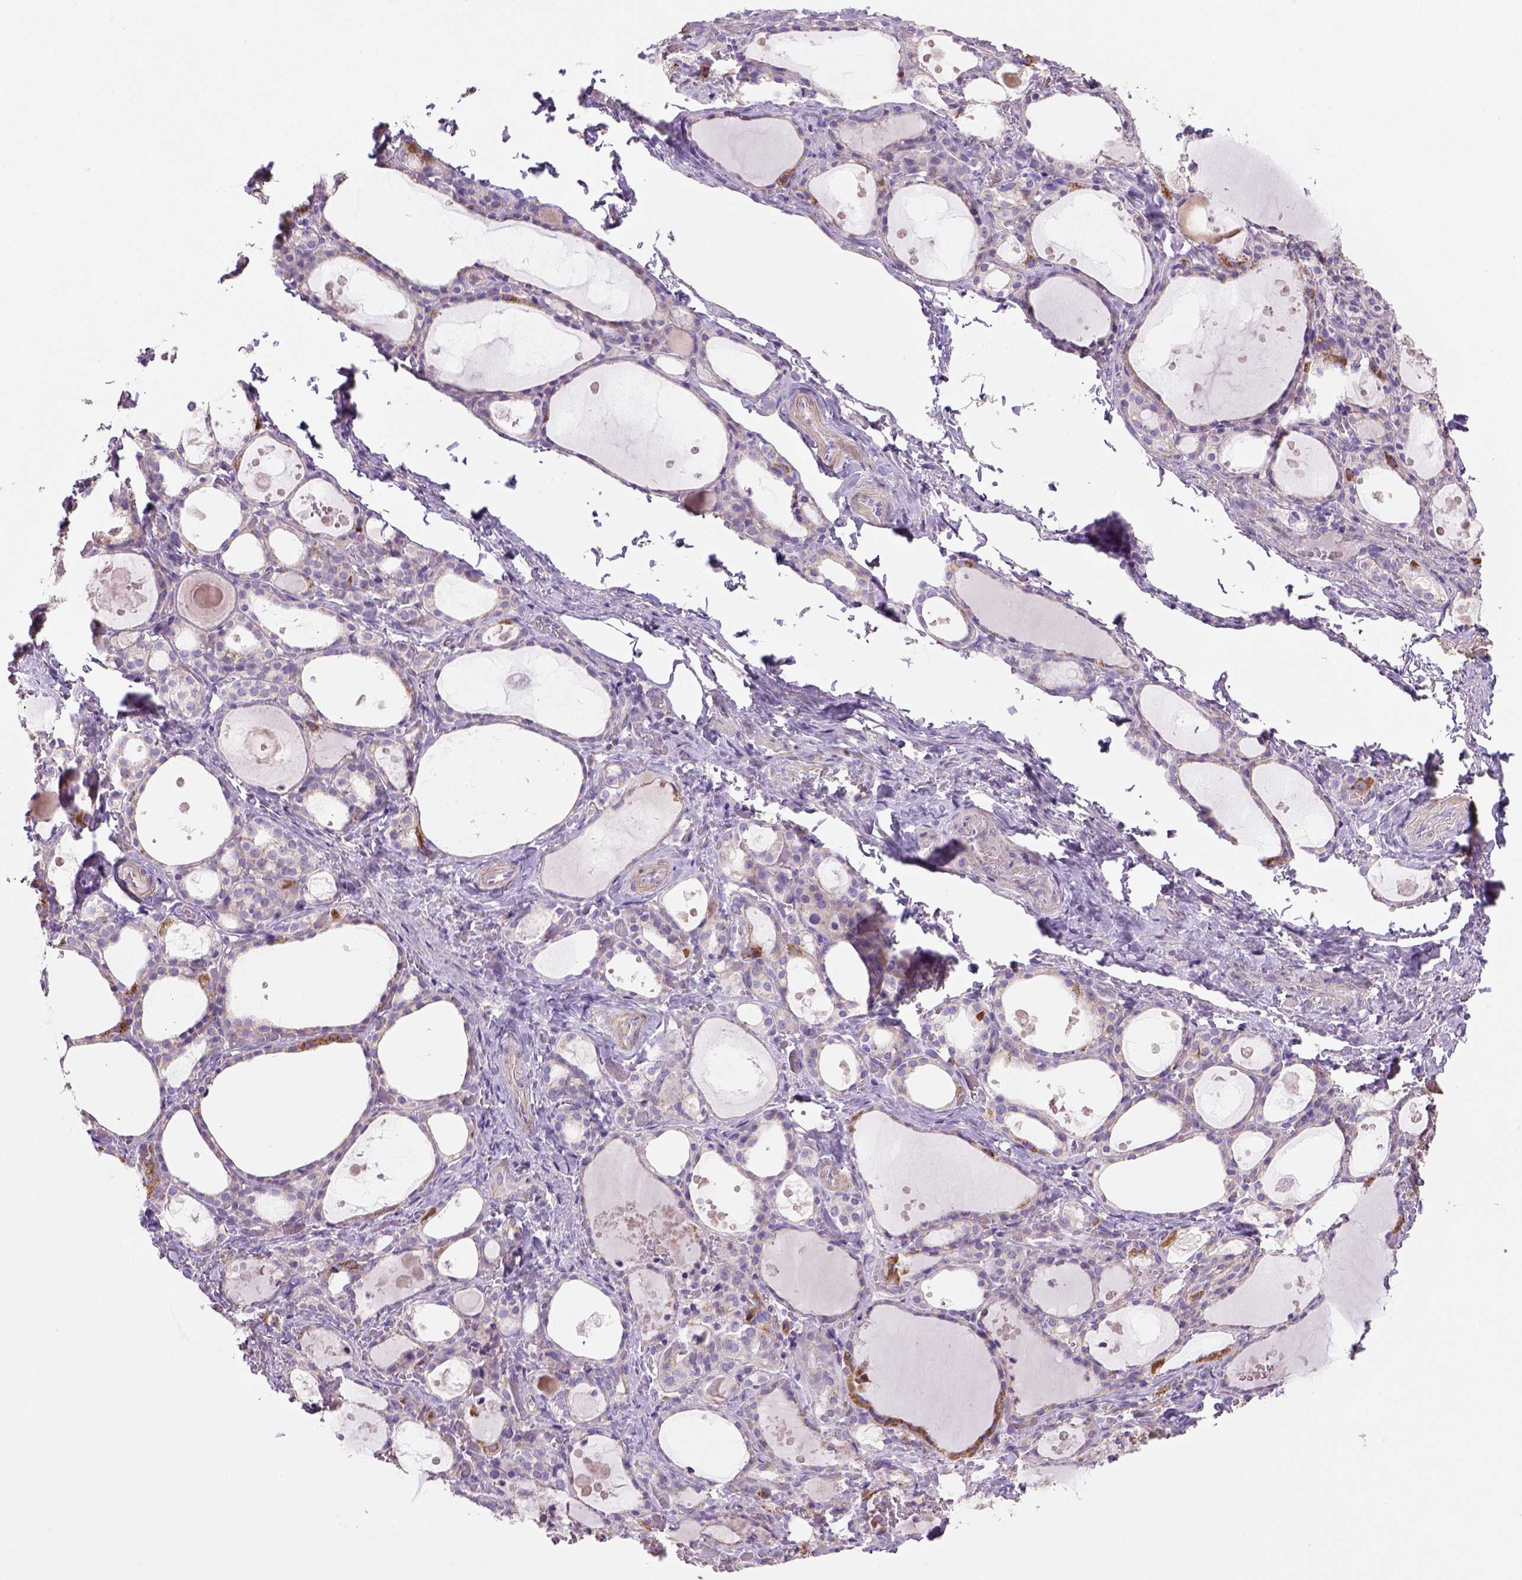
{"staining": {"intensity": "negative", "quantity": "none", "location": "none"}, "tissue": "thyroid gland", "cell_type": "Glandular cells", "image_type": "normal", "snomed": [{"axis": "morphology", "description": "Normal tissue, NOS"}, {"axis": "topography", "description": "Thyroid gland"}], "caption": "Histopathology image shows no significant protein expression in glandular cells of unremarkable thyroid gland.", "gene": "HTRA1", "patient": {"sex": "male", "age": 68}}